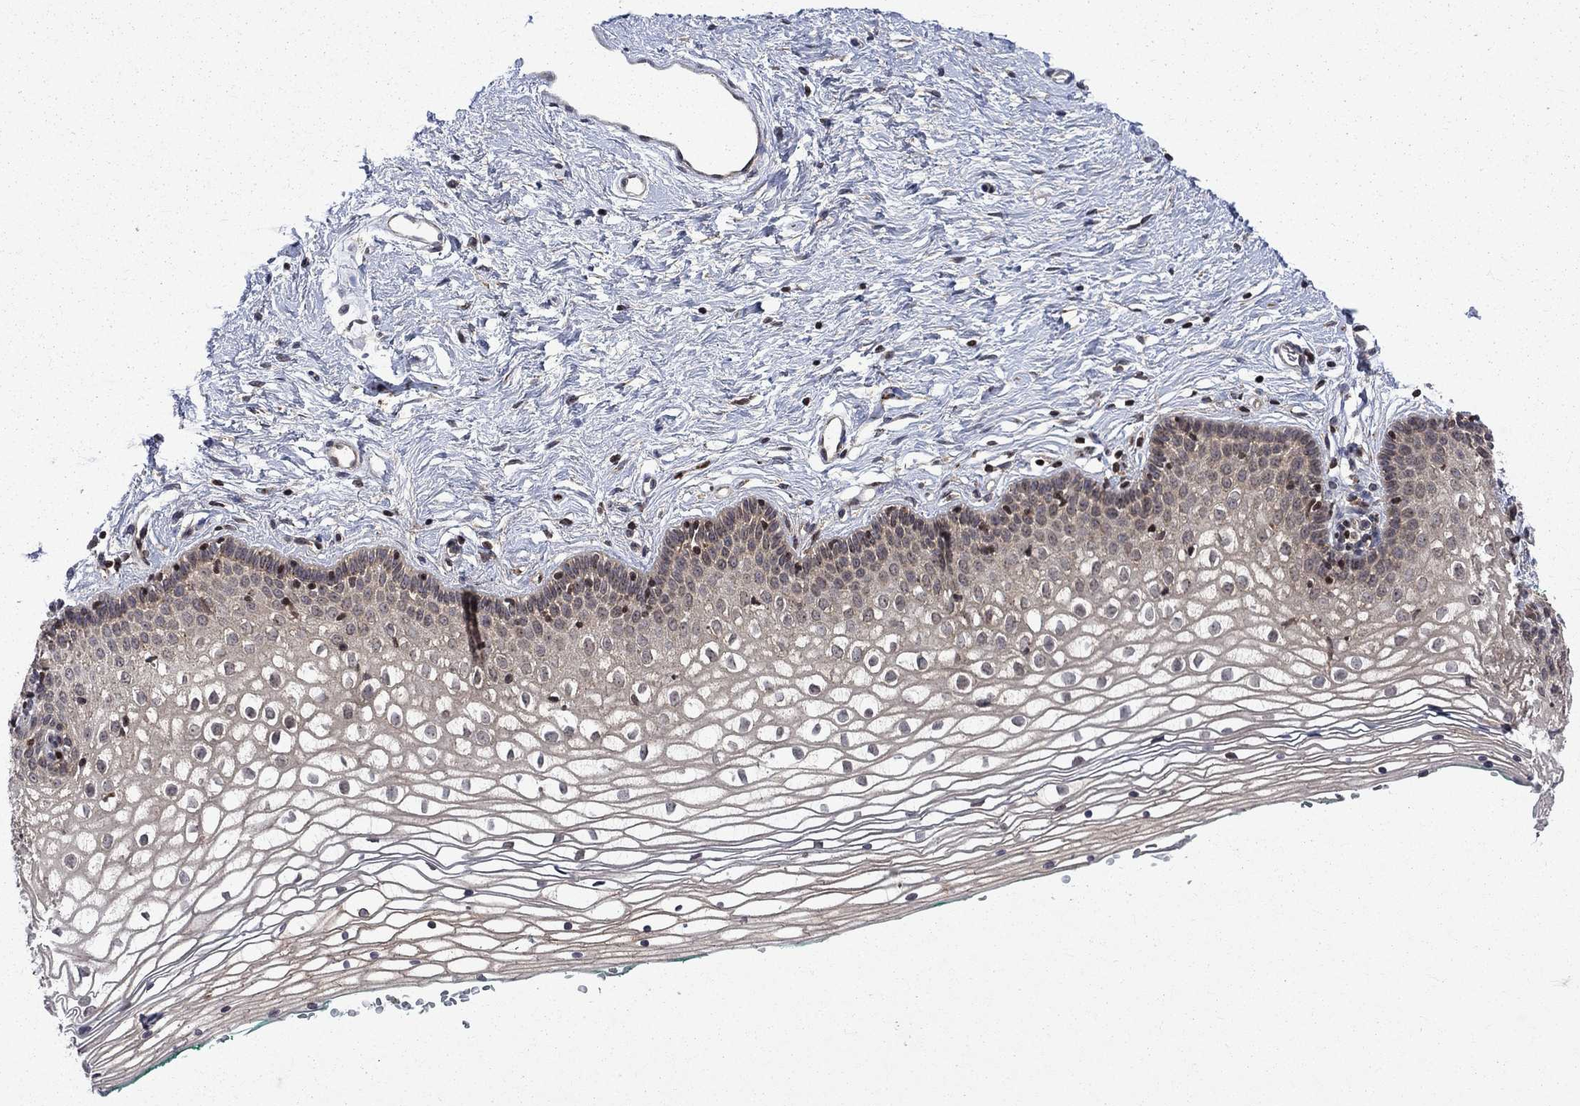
{"staining": {"intensity": "negative", "quantity": "none", "location": "none"}, "tissue": "vagina", "cell_type": "Squamous epithelial cells", "image_type": "normal", "snomed": [{"axis": "morphology", "description": "Normal tissue, NOS"}, {"axis": "topography", "description": "Vagina"}], "caption": "IHC of normal human vagina demonstrates no staining in squamous epithelial cells.", "gene": "TMEM33", "patient": {"sex": "female", "age": 36}}